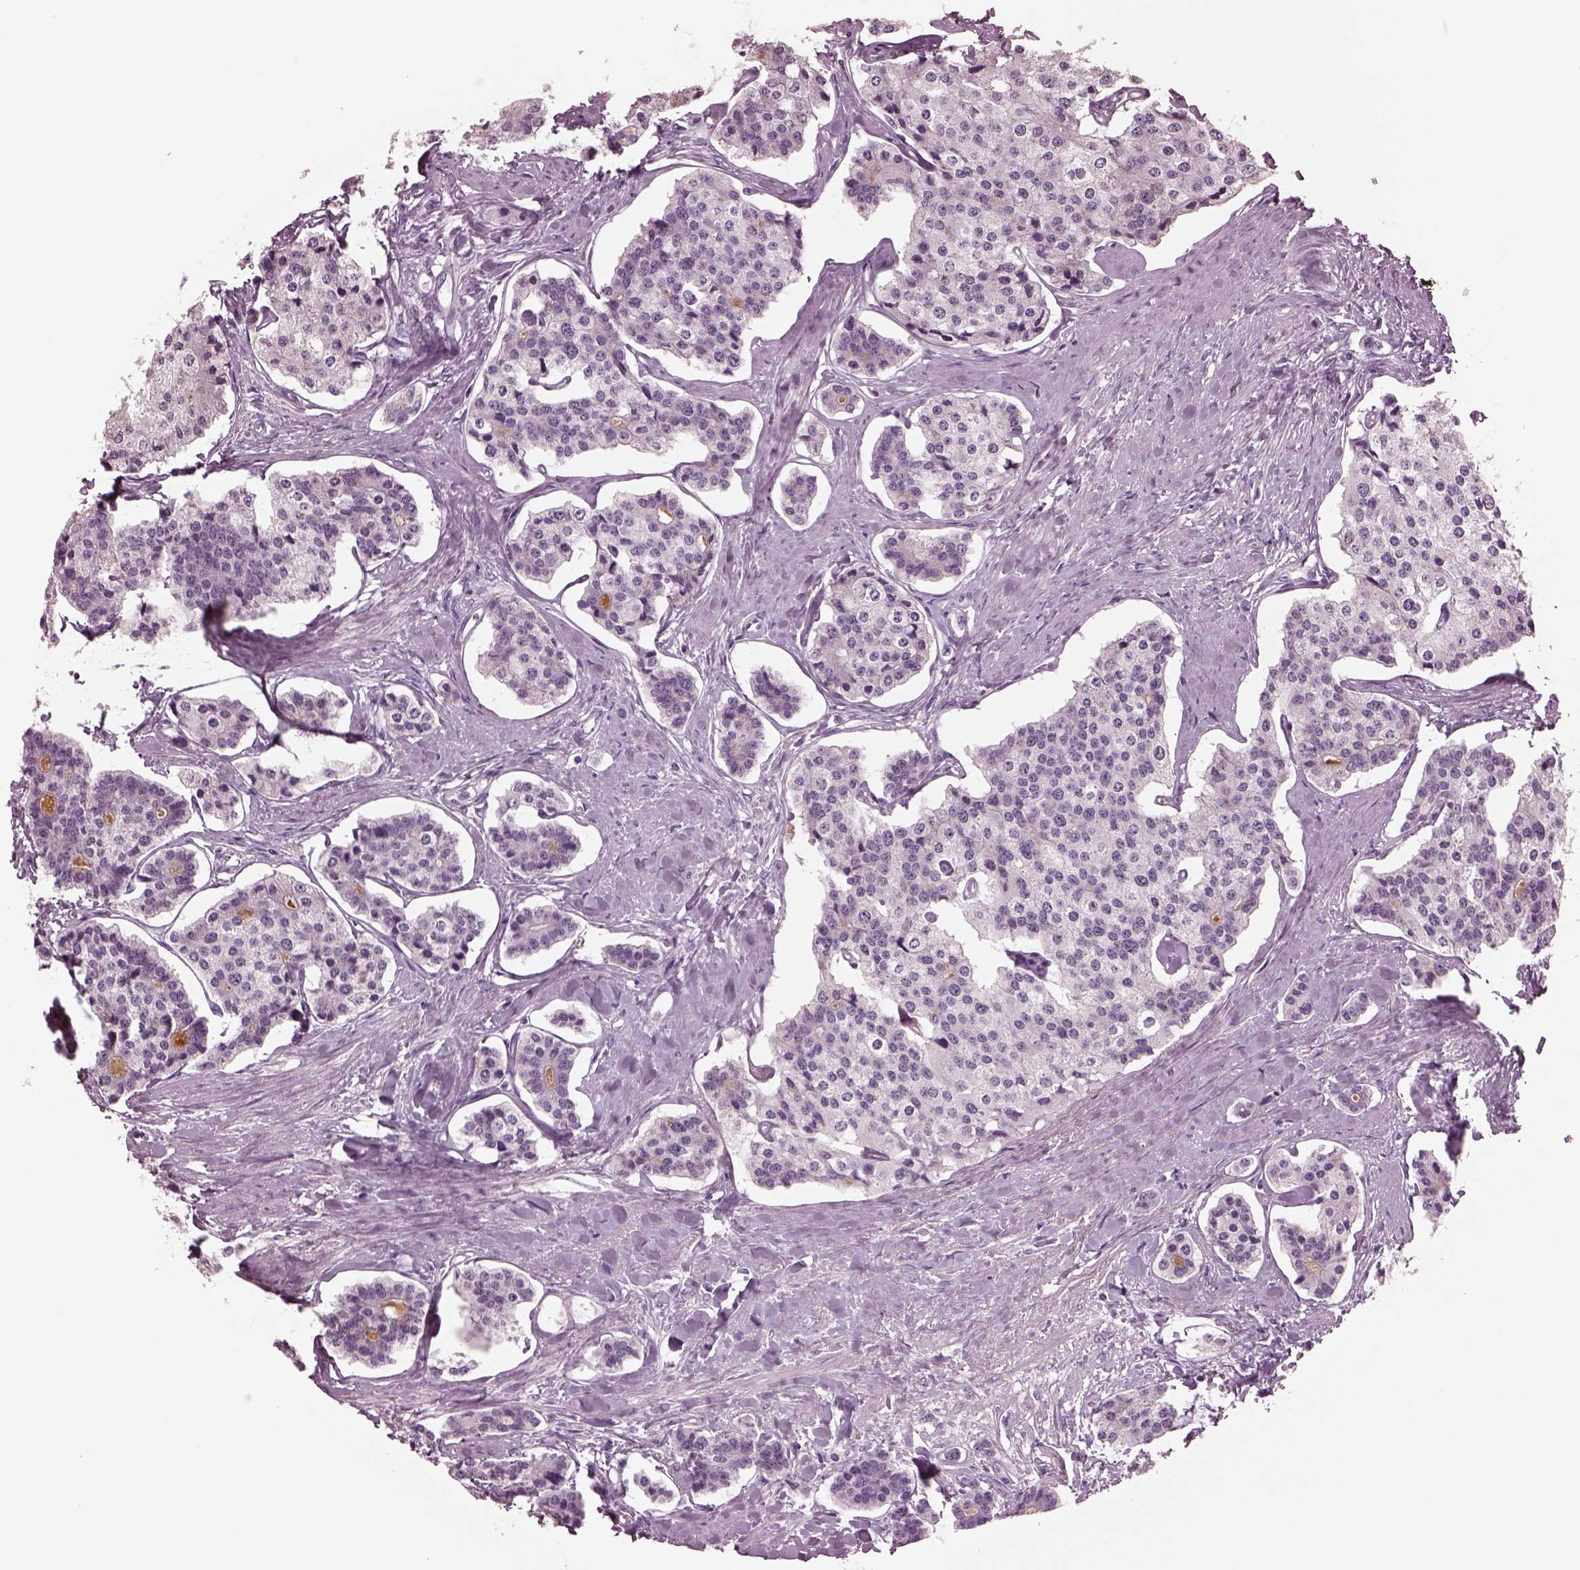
{"staining": {"intensity": "negative", "quantity": "none", "location": "none"}, "tissue": "carcinoid", "cell_type": "Tumor cells", "image_type": "cancer", "snomed": [{"axis": "morphology", "description": "Carcinoid, malignant, NOS"}, {"axis": "topography", "description": "Small intestine"}], "caption": "A high-resolution image shows IHC staining of carcinoid, which shows no significant staining in tumor cells.", "gene": "MIB2", "patient": {"sex": "female", "age": 65}}